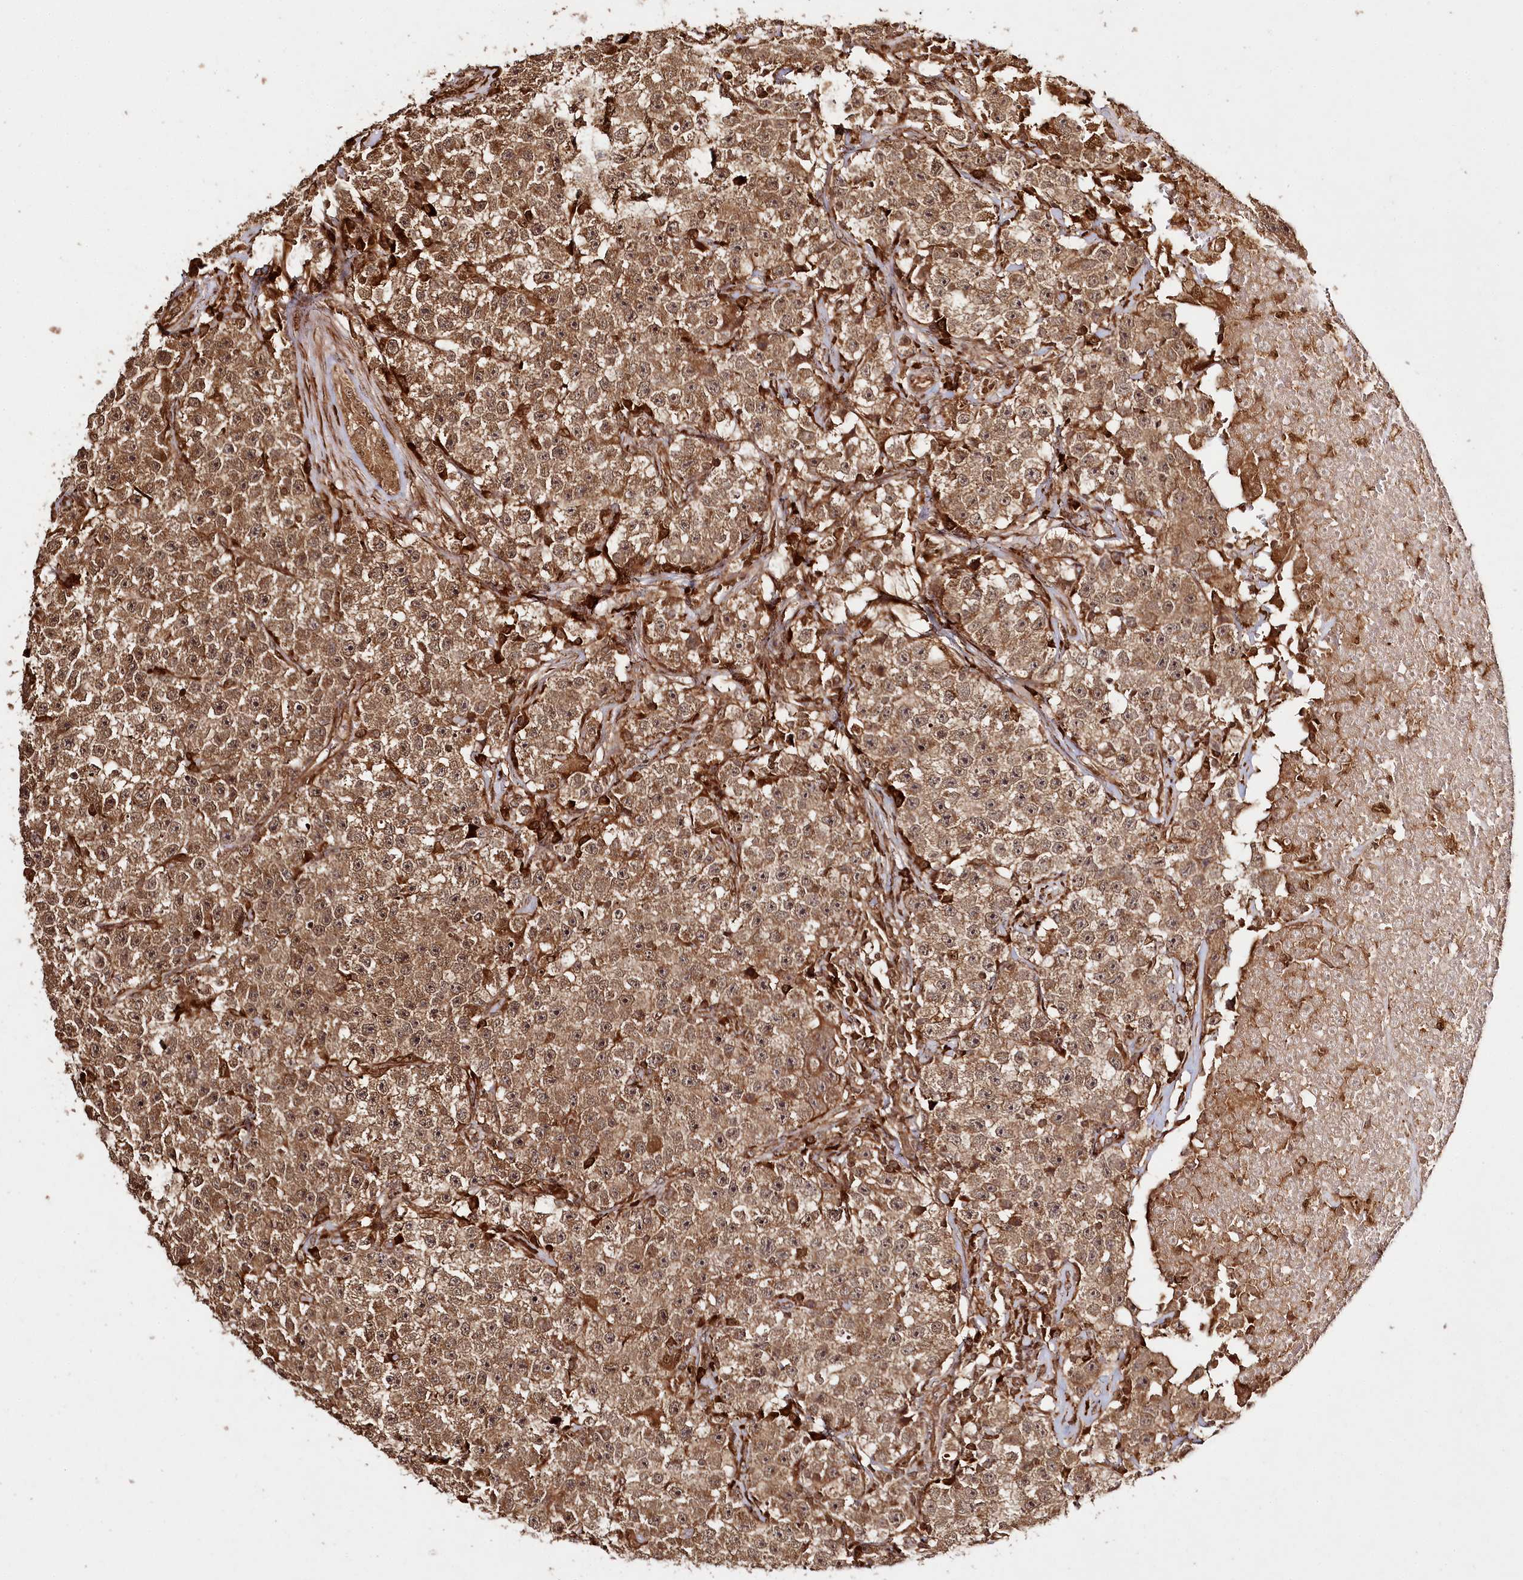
{"staining": {"intensity": "strong", "quantity": ">75%", "location": "cytoplasmic/membranous,nuclear"}, "tissue": "testis cancer", "cell_type": "Tumor cells", "image_type": "cancer", "snomed": [{"axis": "morphology", "description": "Seminoma, NOS"}, {"axis": "topography", "description": "Testis"}], "caption": "The image shows immunohistochemical staining of testis cancer (seminoma). There is strong cytoplasmic/membranous and nuclear staining is present in approximately >75% of tumor cells. Ihc stains the protein in brown and the nuclei are stained blue.", "gene": "ULK2", "patient": {"sex": "male", "age": 22}}